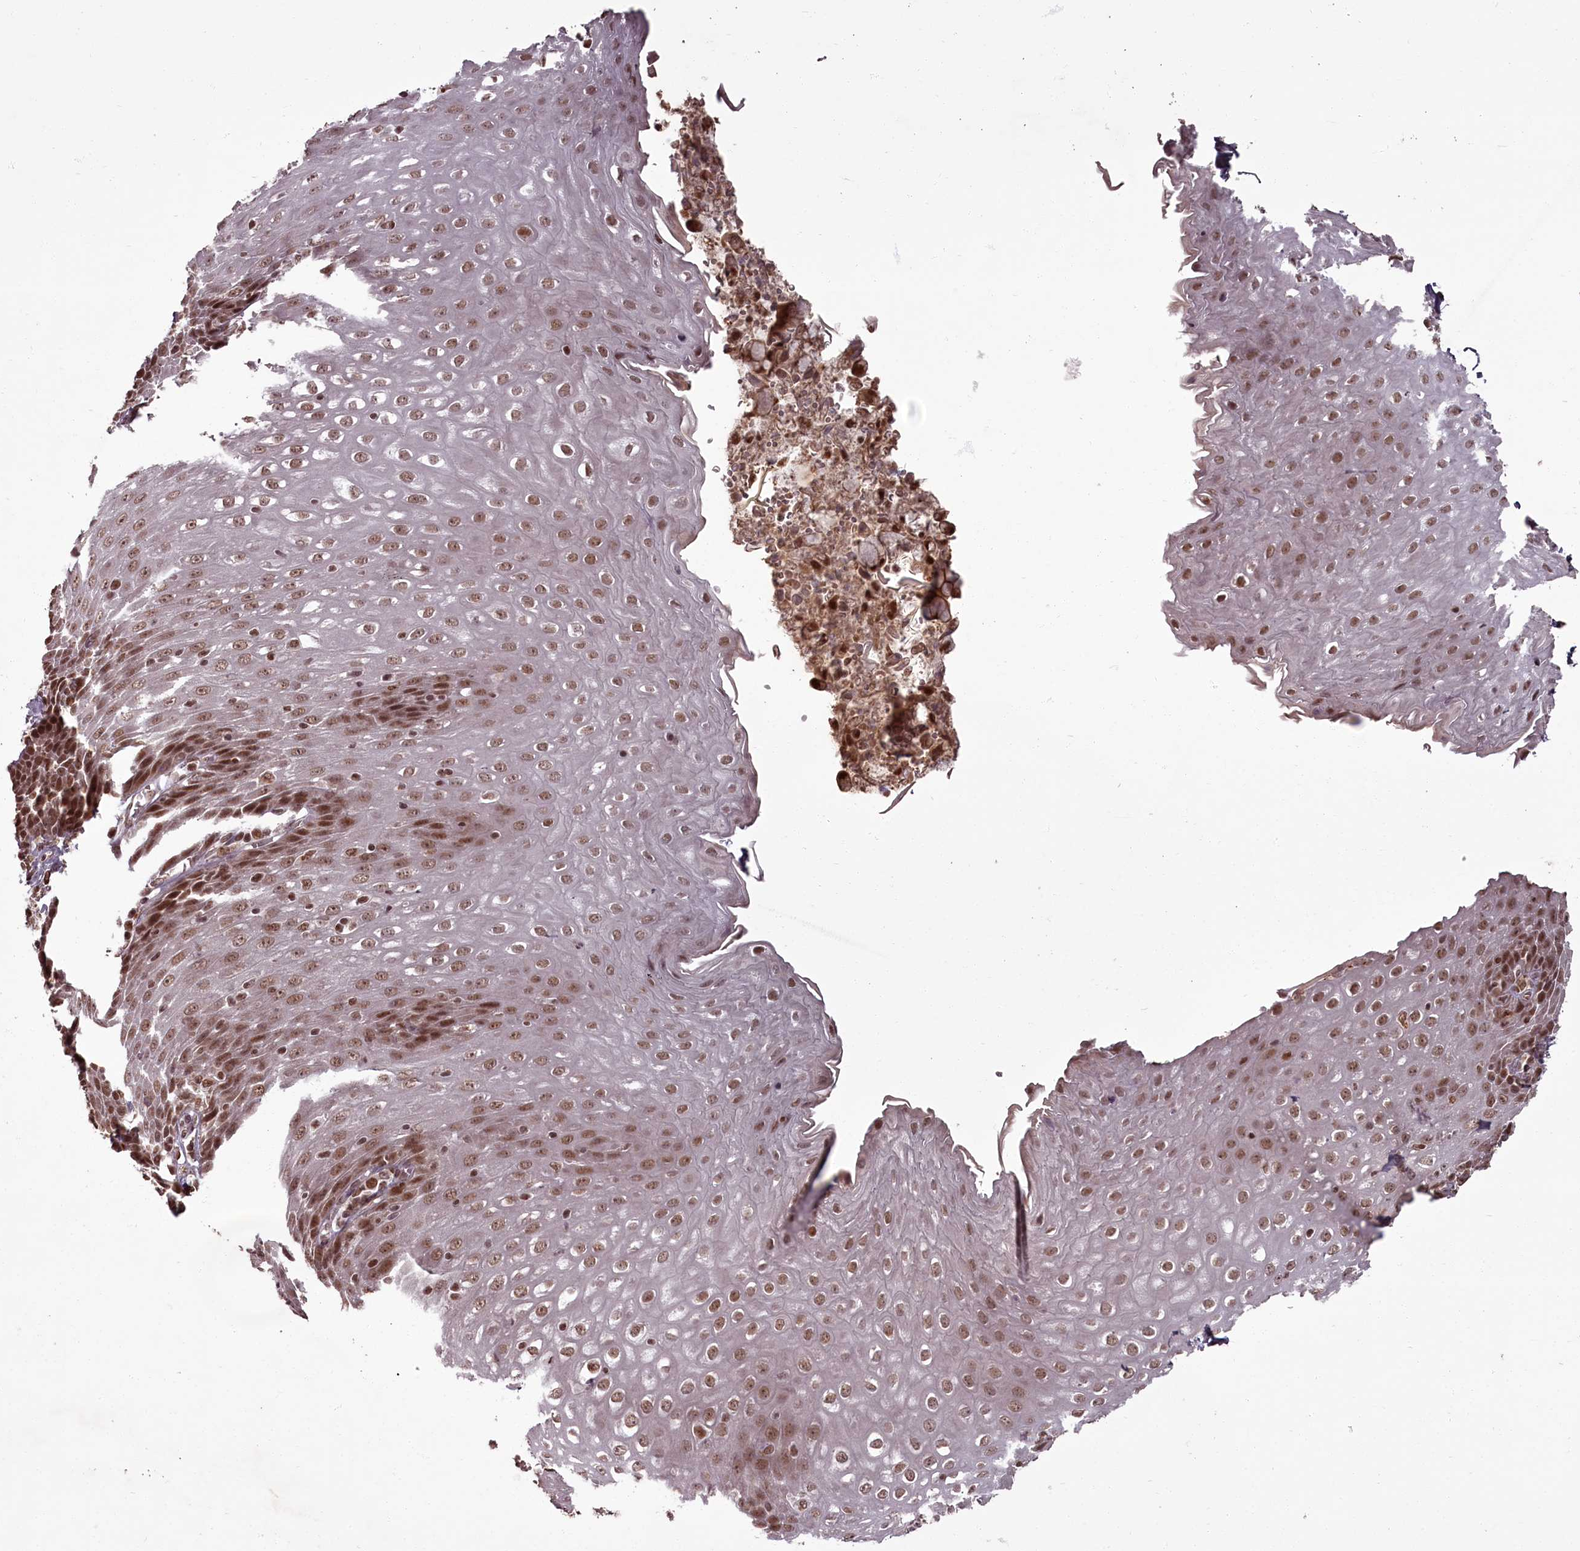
{"staining": {"intensity": "moderate", "quantity": ">75%", "location": "nuclear"}, "tissue": "esophagus", "cell_type": "Squamous epithelial cells", "image_type": "normal", "snomed": [{"axis": "morphology", "description": "Normal tissue, NOS"}, {"axis": "topography", "description": "Esophagus"}], "caption": "This image shows normal esophagus stained with immunohistochemistry to label a protein in brown. The nuclear of squamous epithelial cells show moderate positivity for the protein. Nuclei are counter-stained blue.", "gene": "CEP83", "patient": {"sex": "female", "age": 61}}